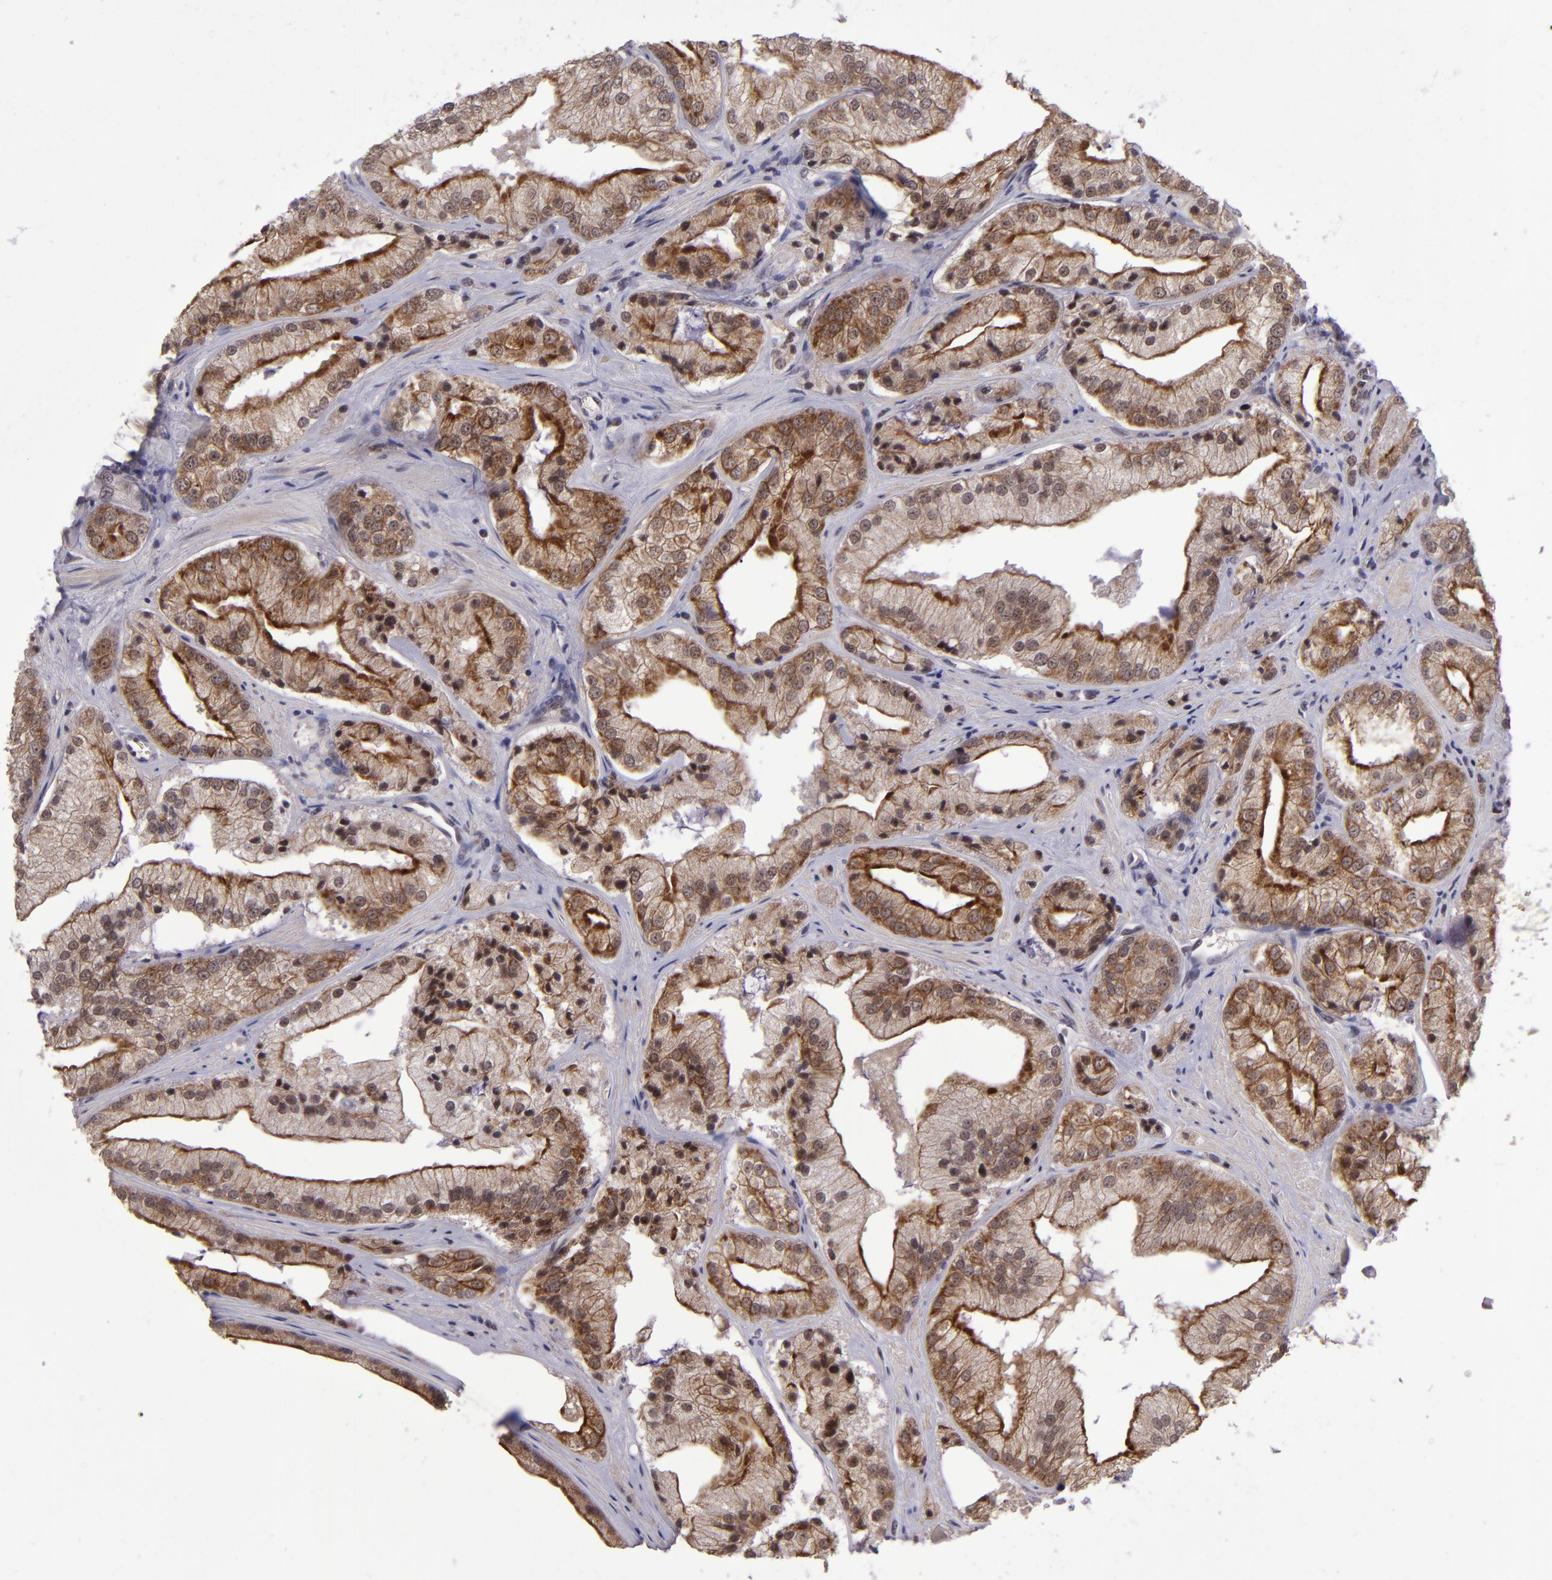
{"staining": {"intensity": "moderate", "quantity": ">75%", "location": "cytoplasmic/membranous"}, "tissue": "prostate cancer", "cell_type": "Tumor cells", "image_type": "cancer", "snomed": [{"axis": "morphology", "description": "Adenocarcinoma, Low grade"}, {"axis": "topography", "description": "Prostate"}], "caption": "Brown immunohistochemical staining in human prostate low-grade adenocarcinoma reveals moderate cytoplasmic/membranous positivity in about >75% of tumor cells.", "gene": "PCNX4", "patient": {"sex": "male", "age": 60}}